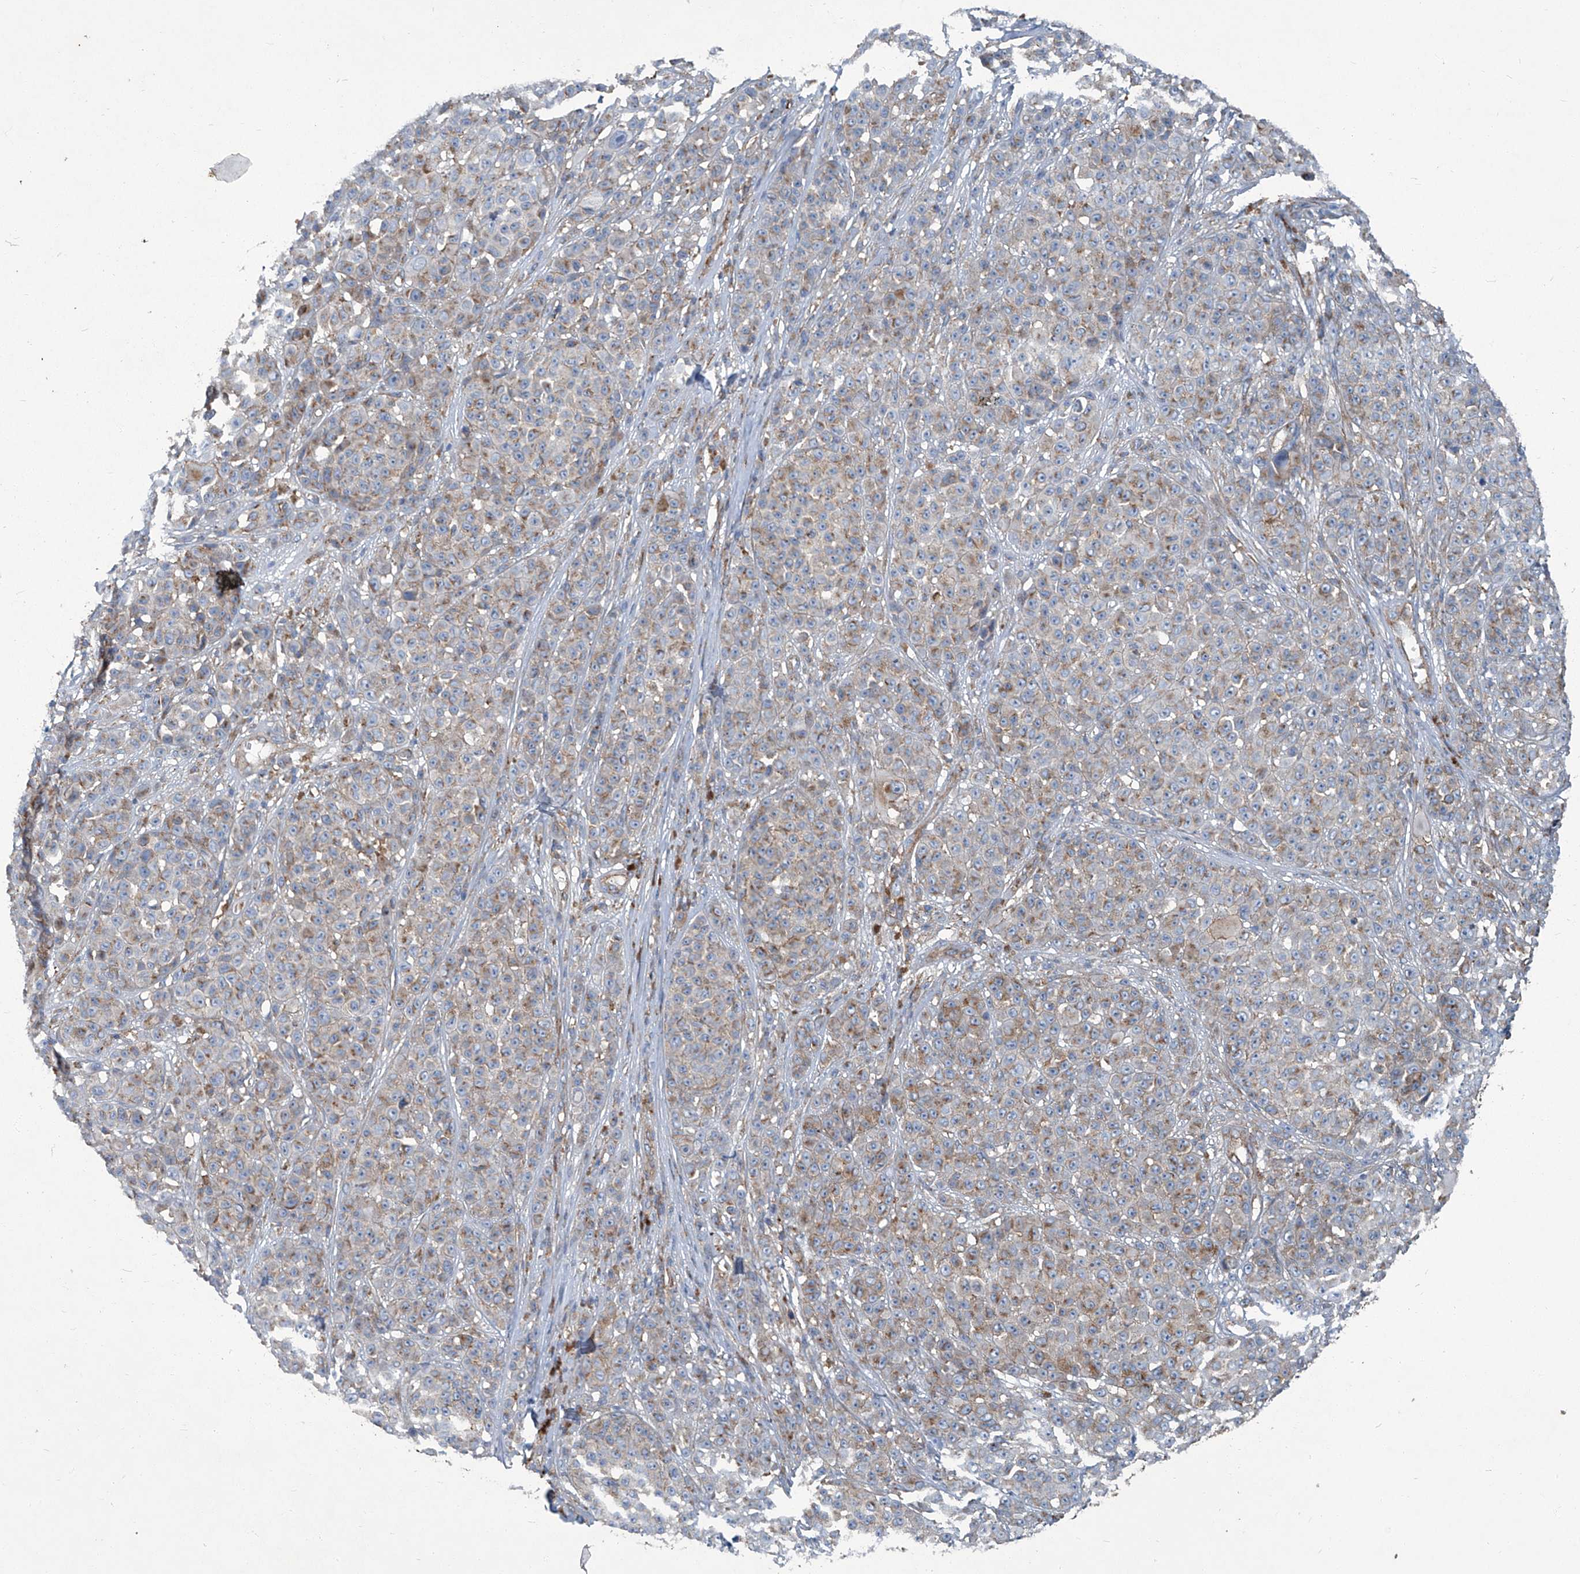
{"staining": {"intensity": "weak", "quantity": "25%-75%", "location": "cytoplasmic/membranous"}, "tissue": "melanoma", "cell_type": "Tumor cells", "image_type": "cancer", "snomed": [{"axis": "morphology", "description": "Malignant melanoma, NOS"}, {"axis": "topography", "description": "Skin"}], "caption": "Malignant melanoma tissue displays weak cytoplasmic/membranous expression in about 25%-75% of tumor cells, visualized by immunohistochemistry.", "gene": "PIGH", "patient": {"sex": "female", "age": 94}}